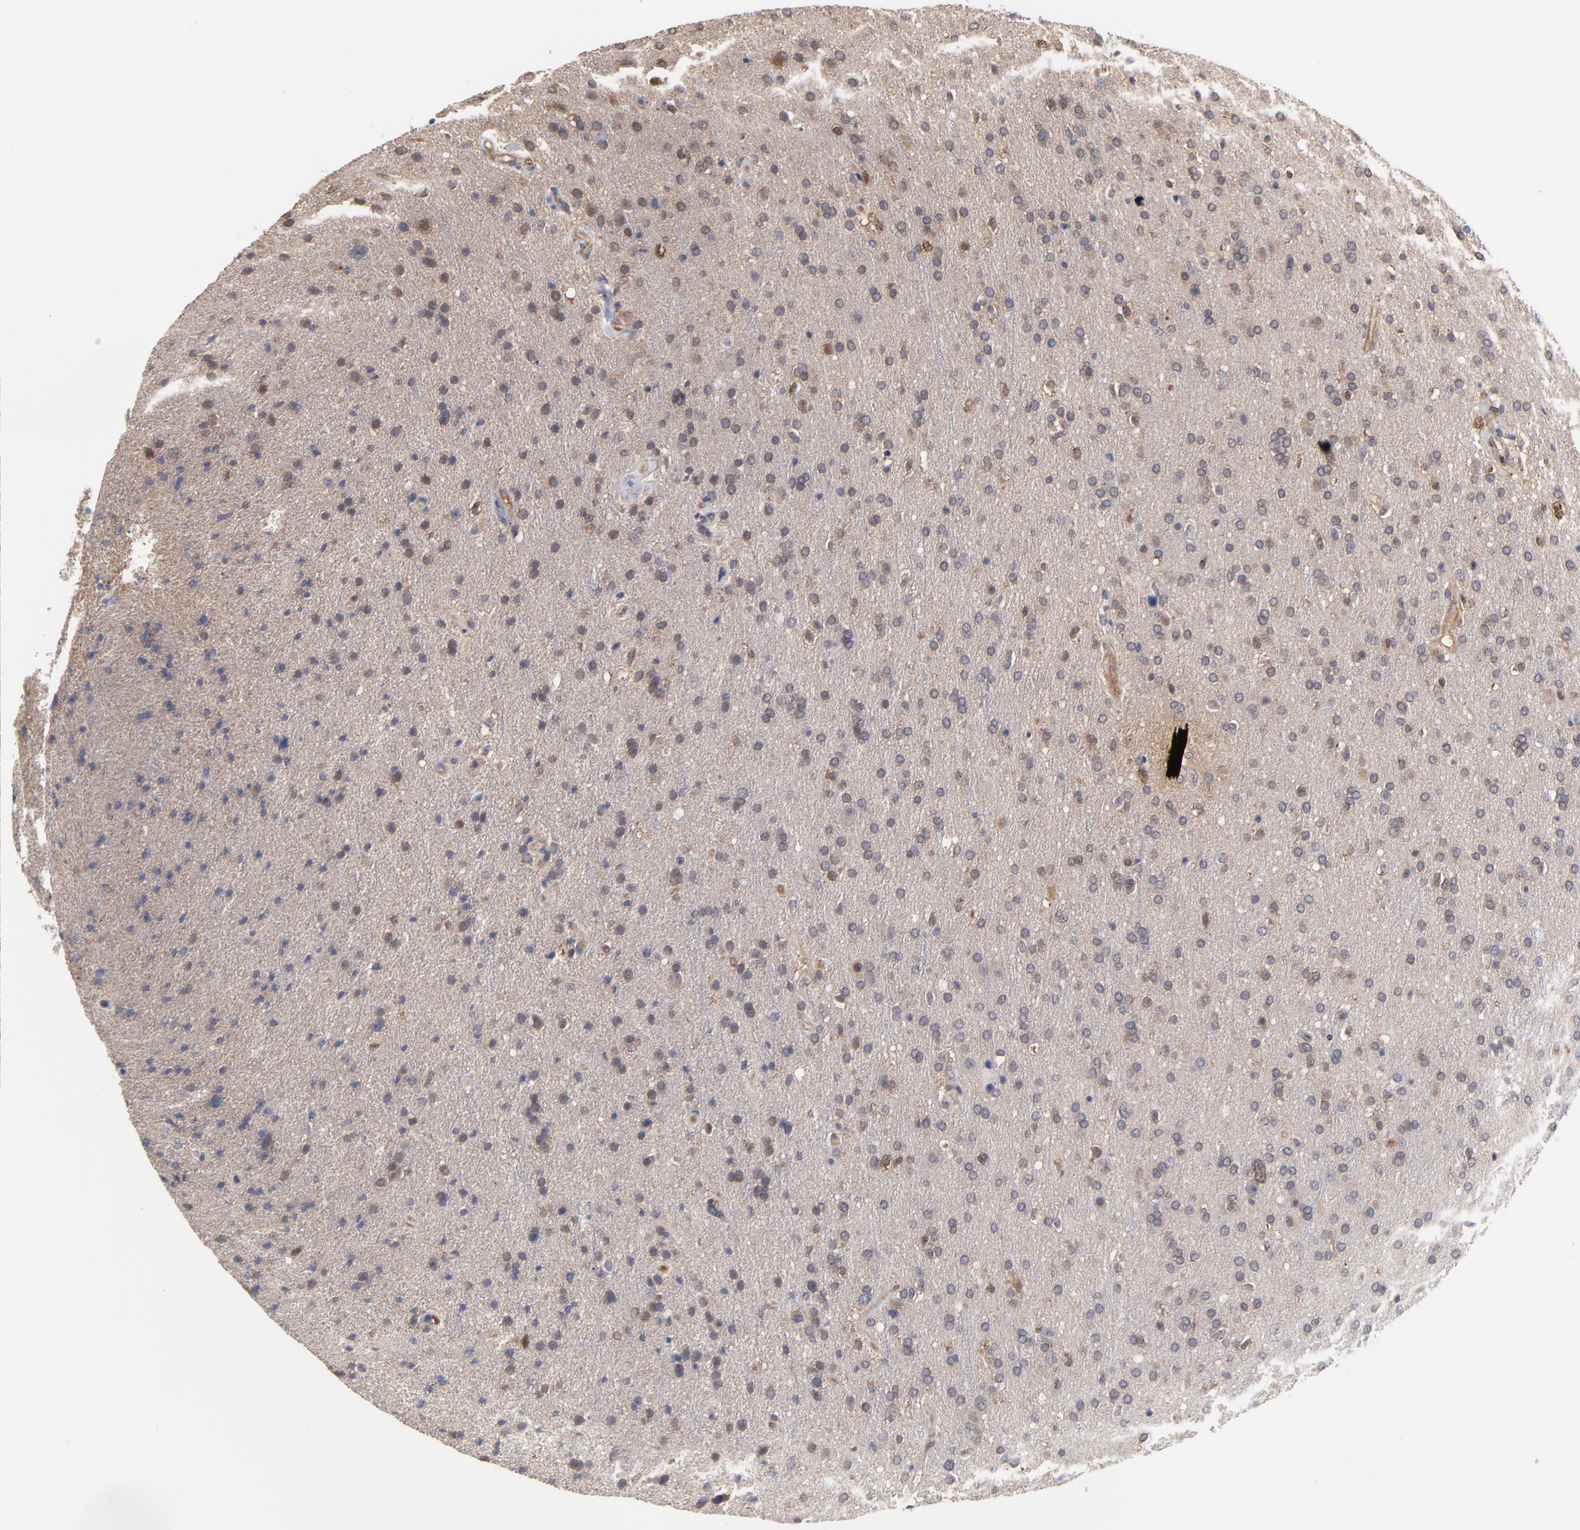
{"staining": {"intensity": "weak", "quantity": "<25%", "location": "cytoplasmic/membranous"}, "tissue": "glioma", "cell_type": "Tumor cells", "image_type": "cancer", "snomed": [{"axis": "morphology", "description": "Glioma, malignant, High grade"}, {"axis": "topography", "description": "Brain"}], "caption": "Immunohistochemical staining of human glioma displays no significant expression in tumor cells.", "gene": "NFKBIA", "patient": {"sex": "male", "age": 33}}